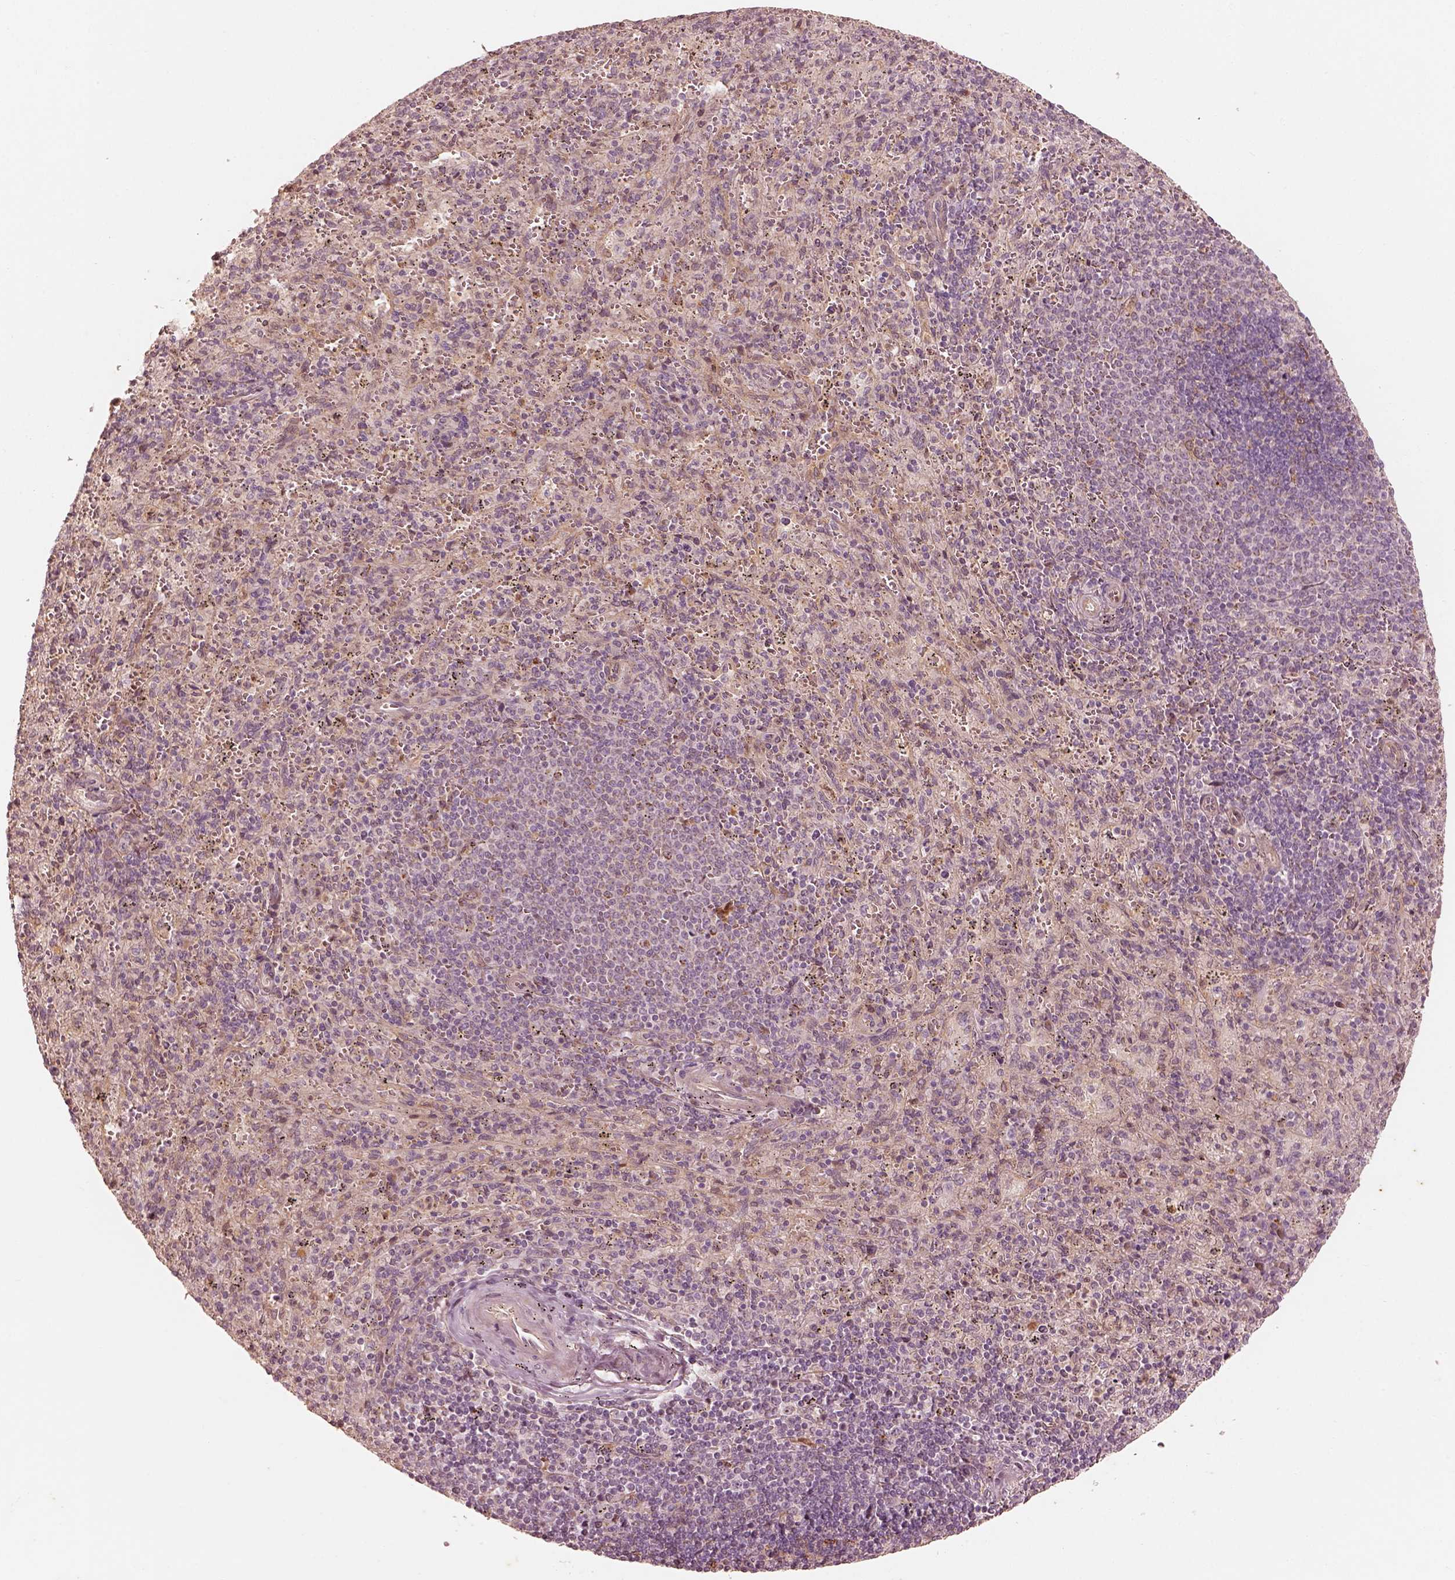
{"staining": {"intensity": "moderate", "quantity": "<25%", "location": "cytoplasmic/membranous"}, "tissue": "spleen", "cell_type": "Cells in red pulp", "image_type": "normal", "snomed": [{"axis": "morphology", "description": "Normal tissue, NOS"}, {"axis": "topography", "description": "Spleen"}], "caption": "This image demonstrates IHC staining of normal spleen, with low moderate cytoplasmic/membranous expression in about <25% of cells in red pulp.", "gene": "WLS", "patient": {"sex": "male", "age": 57}}